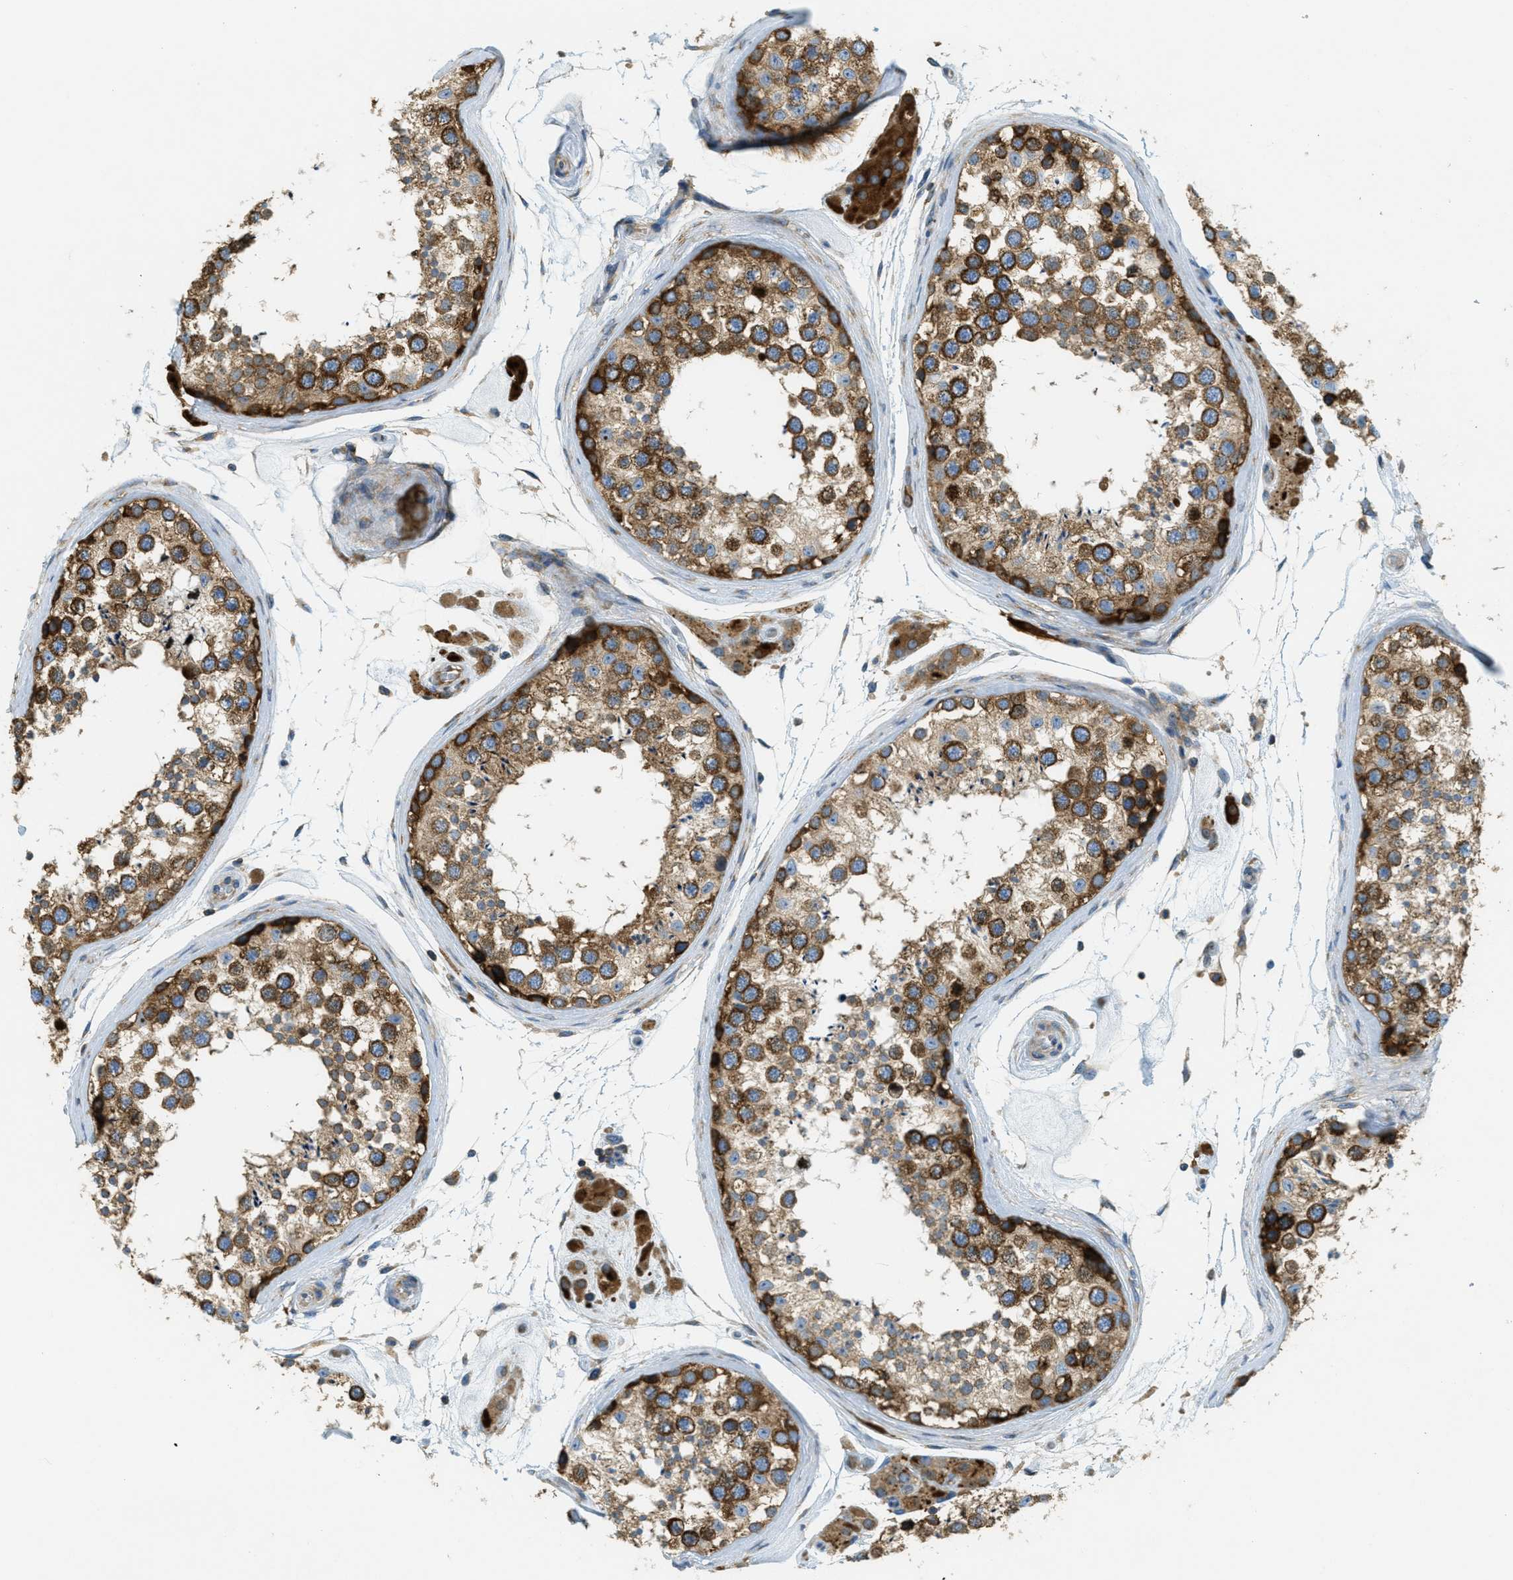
{"staining": {"intensity": "moderate", "quantity": ">75%", "location": "cytoplasmic/membranous"}, "tissue": "testis", "cell_type": "Cells in seminiferous ducts", "image_type": "normal", "snomed": [{"axis": "morphology", "description": "Normal tissue, NOS"}, {"axis": "topography", "description": "Testis"}], "caption": "Approximately >75% of cells in seminiferous ducts in unremarkable human testis exhibit moderate cytoplasmic/membranous protein staining as visualized by brown immunohistochemical staining.", "gene": "ABCF1", "patient": {"sex": "male", "age": 46}}